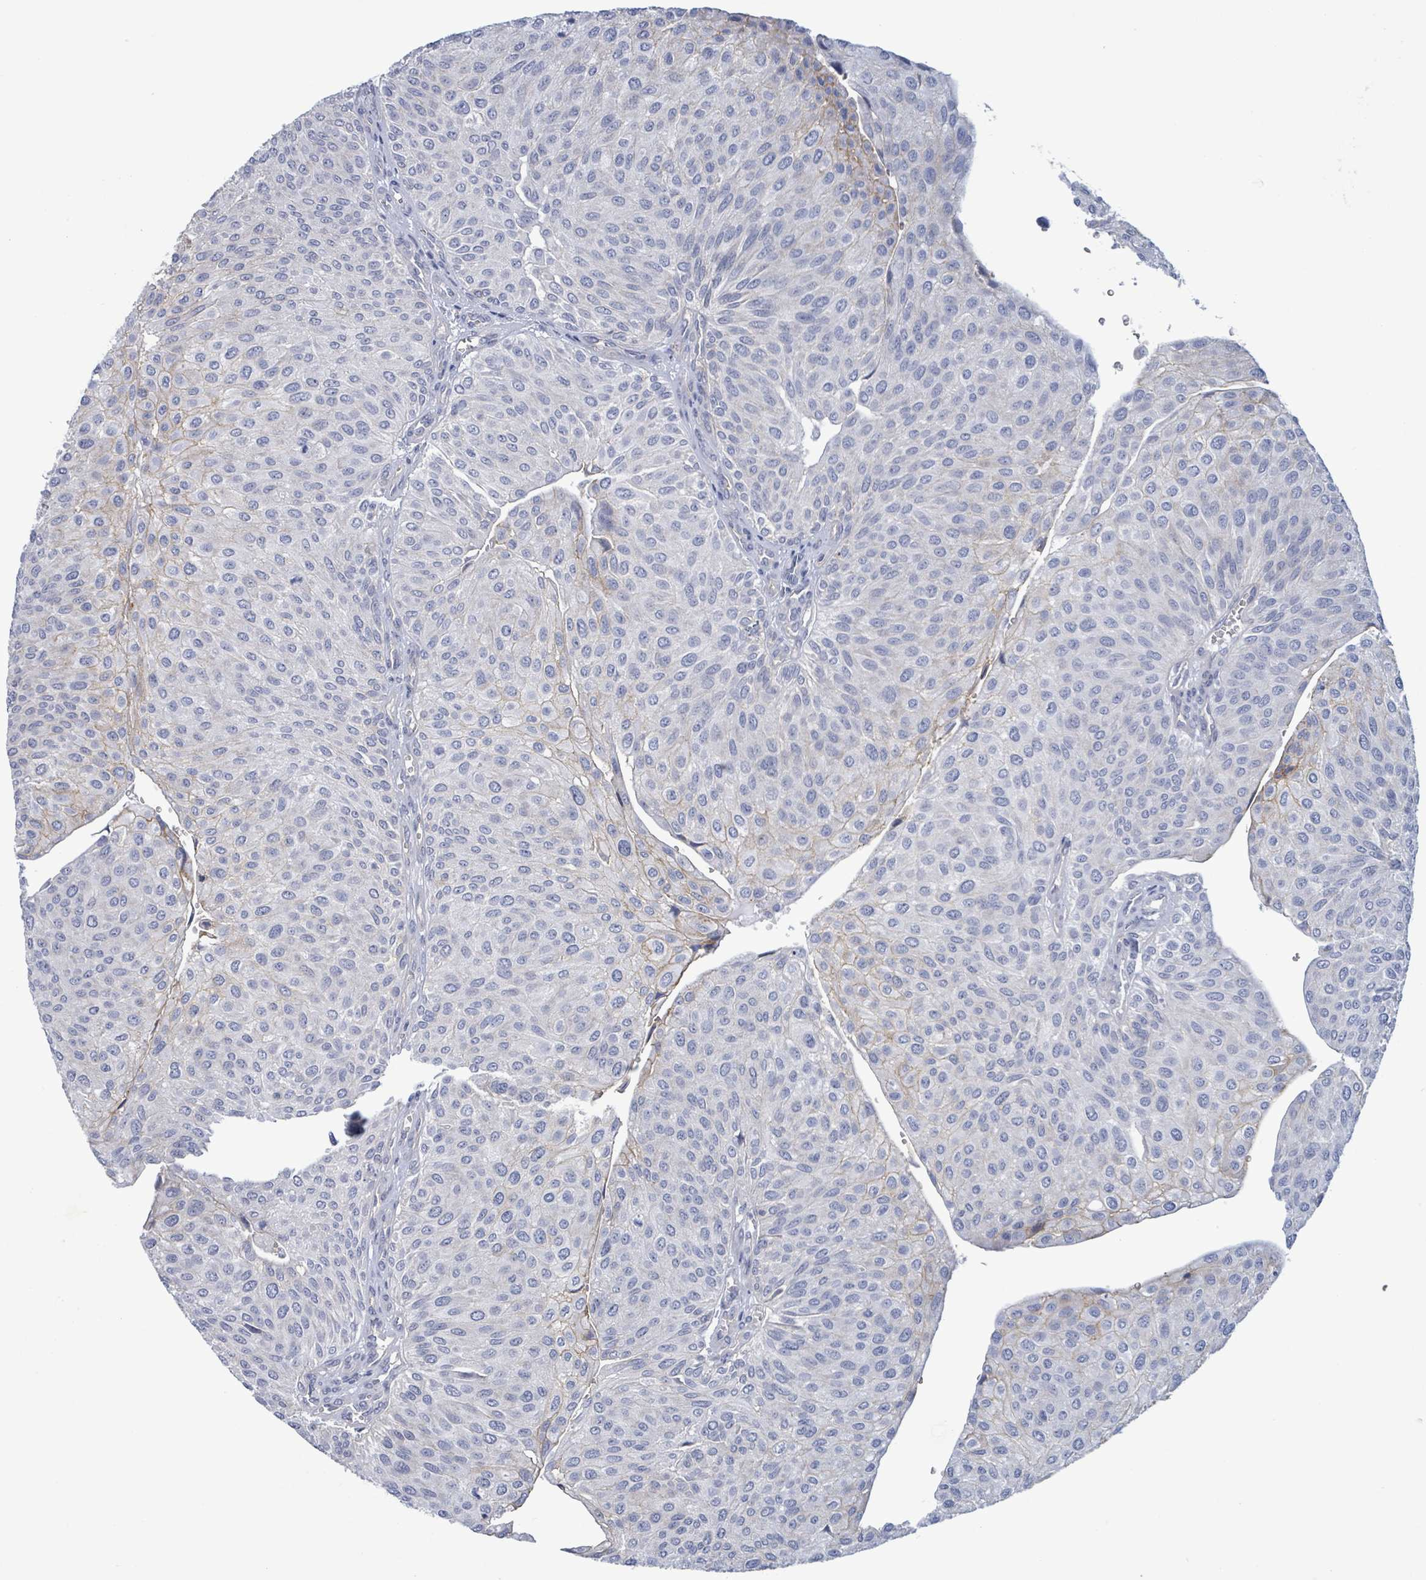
{"staining": {"intensity": "weak", "quantity": "<25%", "location": "cytoplasmic/membranous"}, "tissue": "urothelial cancer", "cell_type": "Tumor cells", "image_type": "cancer", "snomed": [{"axis": "morphology", "description": "Urothelial carcinoma, NOS"}, {"axis": "topography", "description": "Urinary bladder"}], "caption": "High magnification brightfield microscopy of transitional cell carcinoma stained with DAB (brown) and counterstained with hematoxylin (blue): tumor cells show no significant positivity.", "gene": "BSG", "patient": {"sex": "male", "age": 67}}